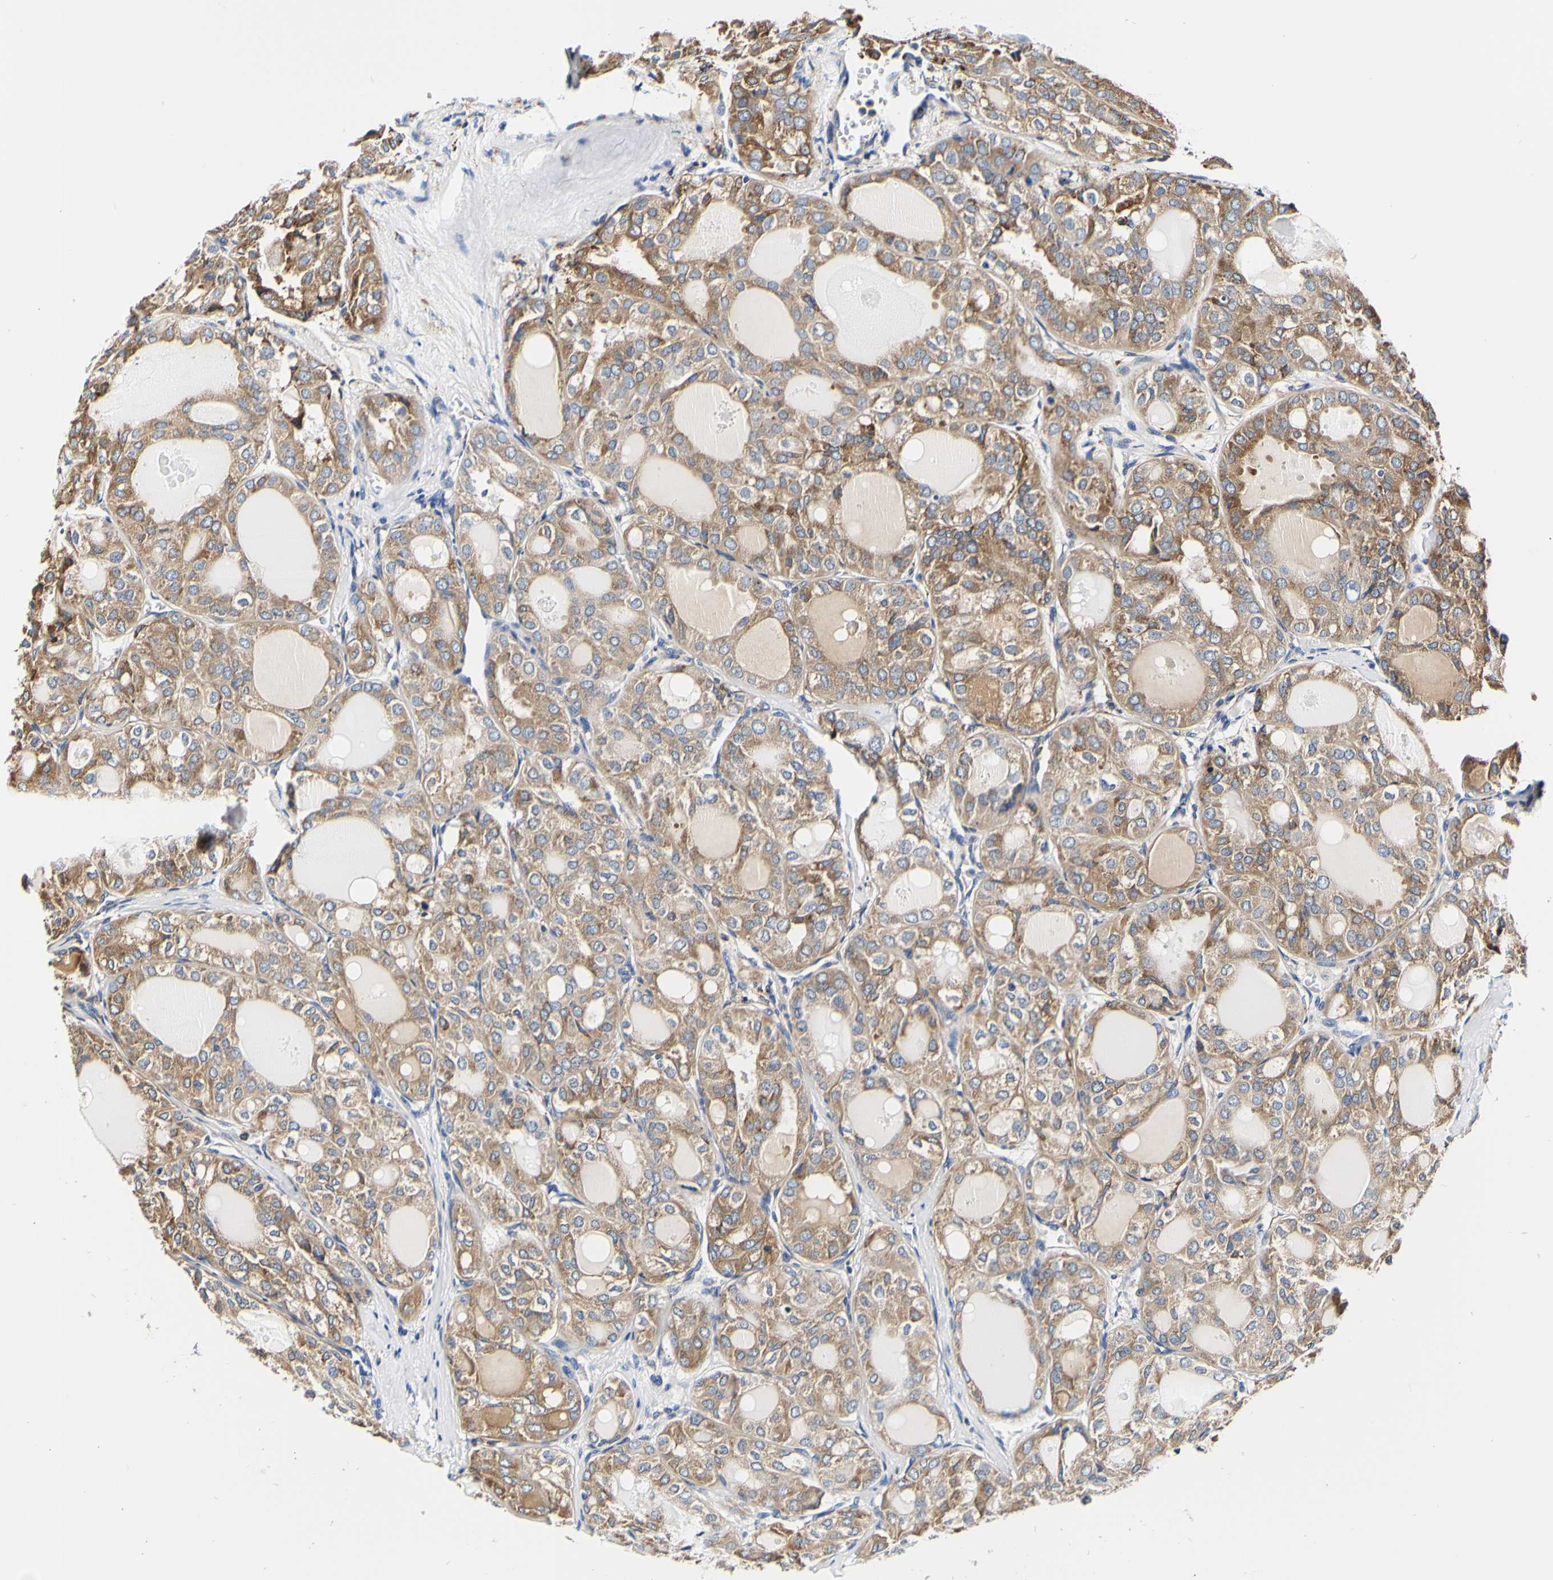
{"staining": {"intensity": "moderate", "quantity": ">75%", "location": "cytoplasmic/membranous"}, "tissue": "thyroid cancer", "cell_type": "Tumor cells", "image_type": "cancer", "snomed": [{"axis": "morphology", "description": "Follicular adenoma carcinoma, NOS"}, {"axis": "topography", "description": "Thyroid gland"}], "caption": "Tumor cells reveal medium levels of moderate cytoplasmic/membranous positivity in about >75% of cells in thyroid cancer. (brown staining indicates protein expression, while blue staining denotes nuclei).", "gene": "P4HB", "patient": {"sex": "male", "age": 75}}